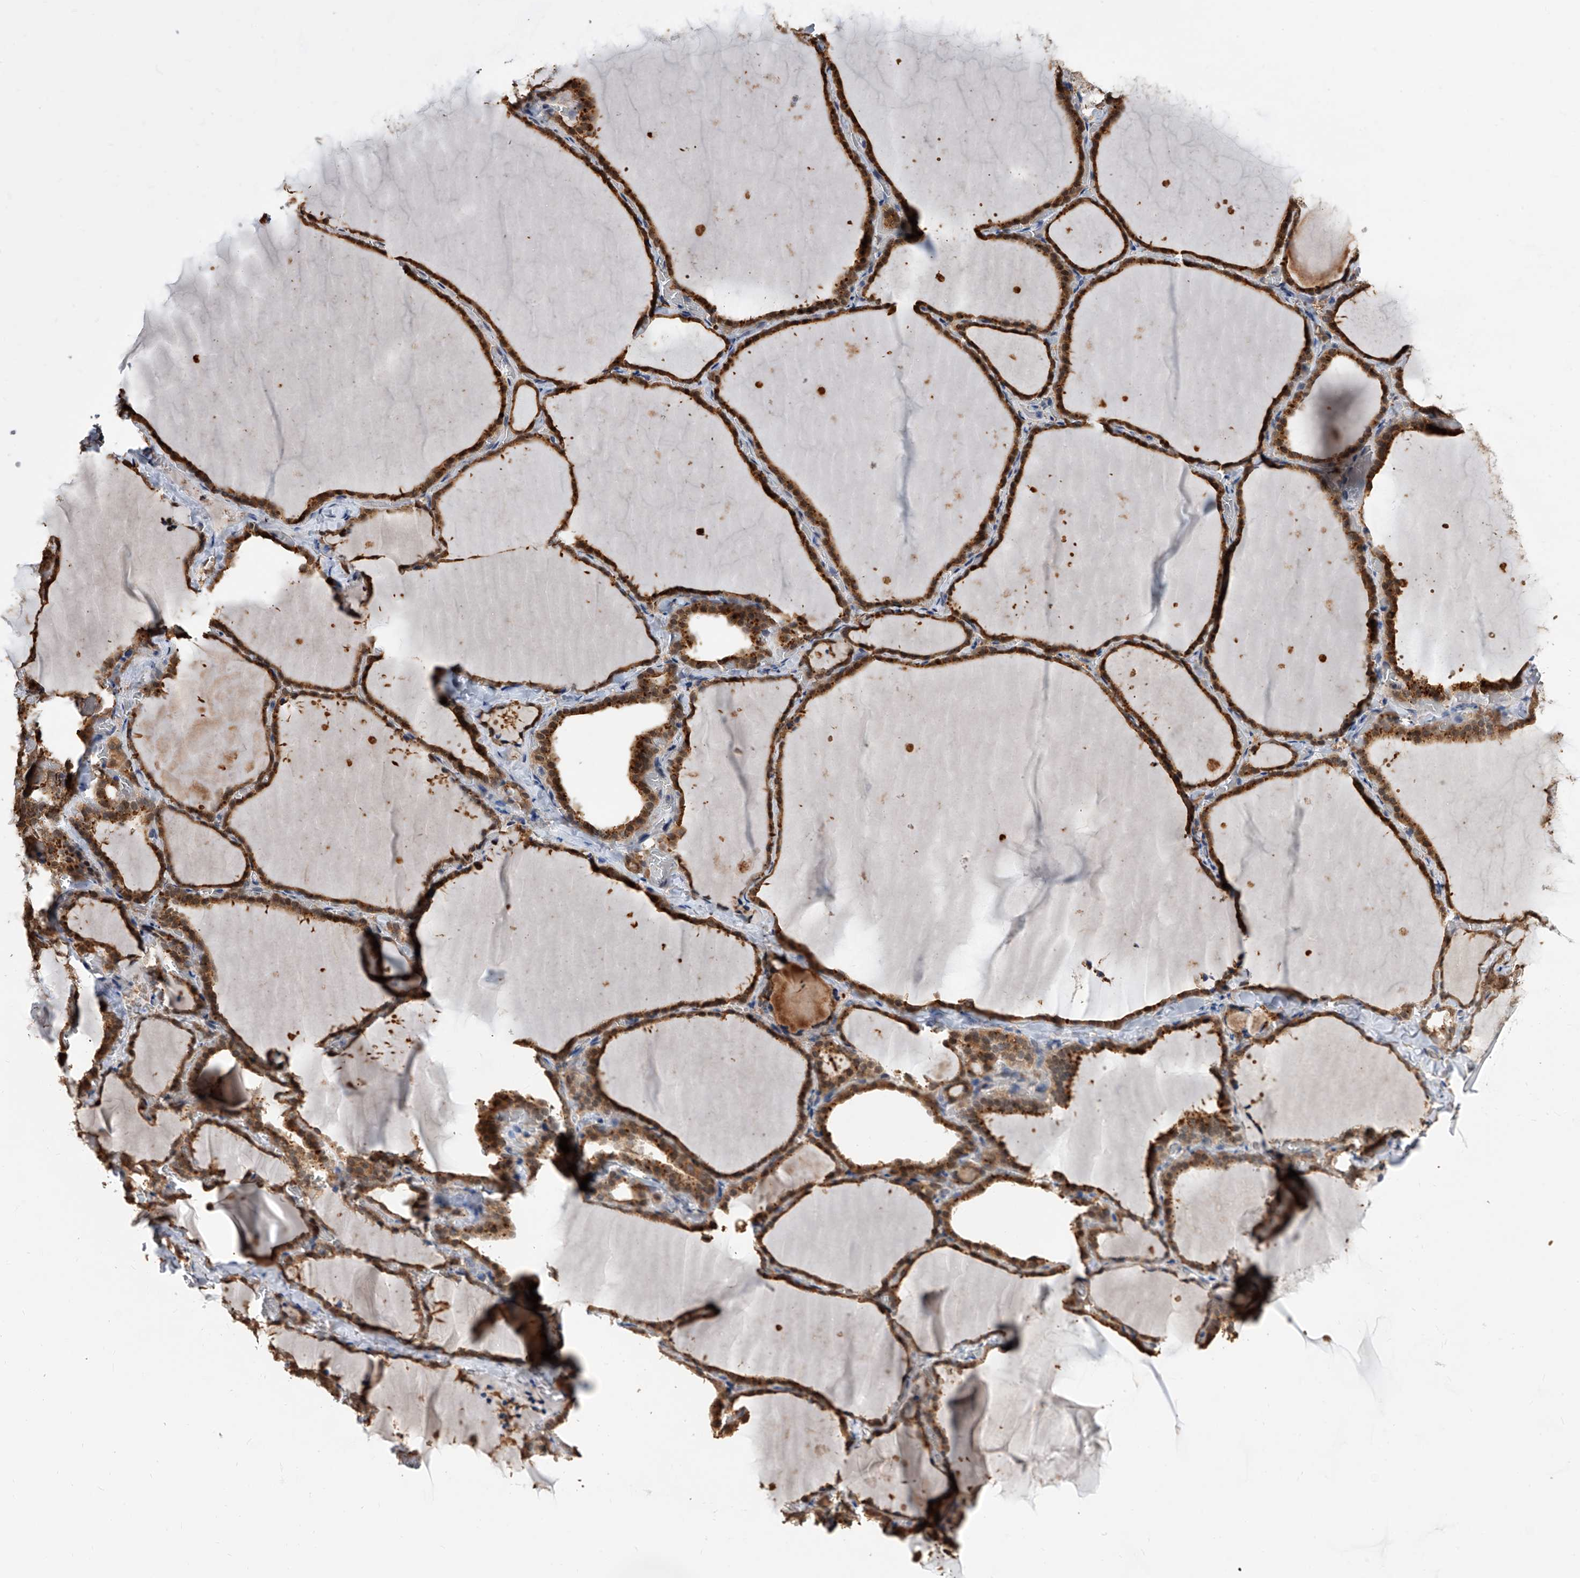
{"staining": {"intensity": "strong", "quantity": ">75%", "location": "cytoplasmic/membranous,nuclear"}, "tissue": "thyroid gland", "cell_type": "Glandular cells", "image_type": "normal", "snomed": [{"axis": "morphology", "description": "Normal tissue, NOS"}, {"axis": "topography", "description": "Thyroid gland"}], "caption": "Immunohistochemical staining of normal thyroid gland exhibits strong cytoplasmic/membranous,nuclear protein expression in about >75% of glandular cells.", "gene": "GMDS", "patient": {"sex": "female", "age": 22}}